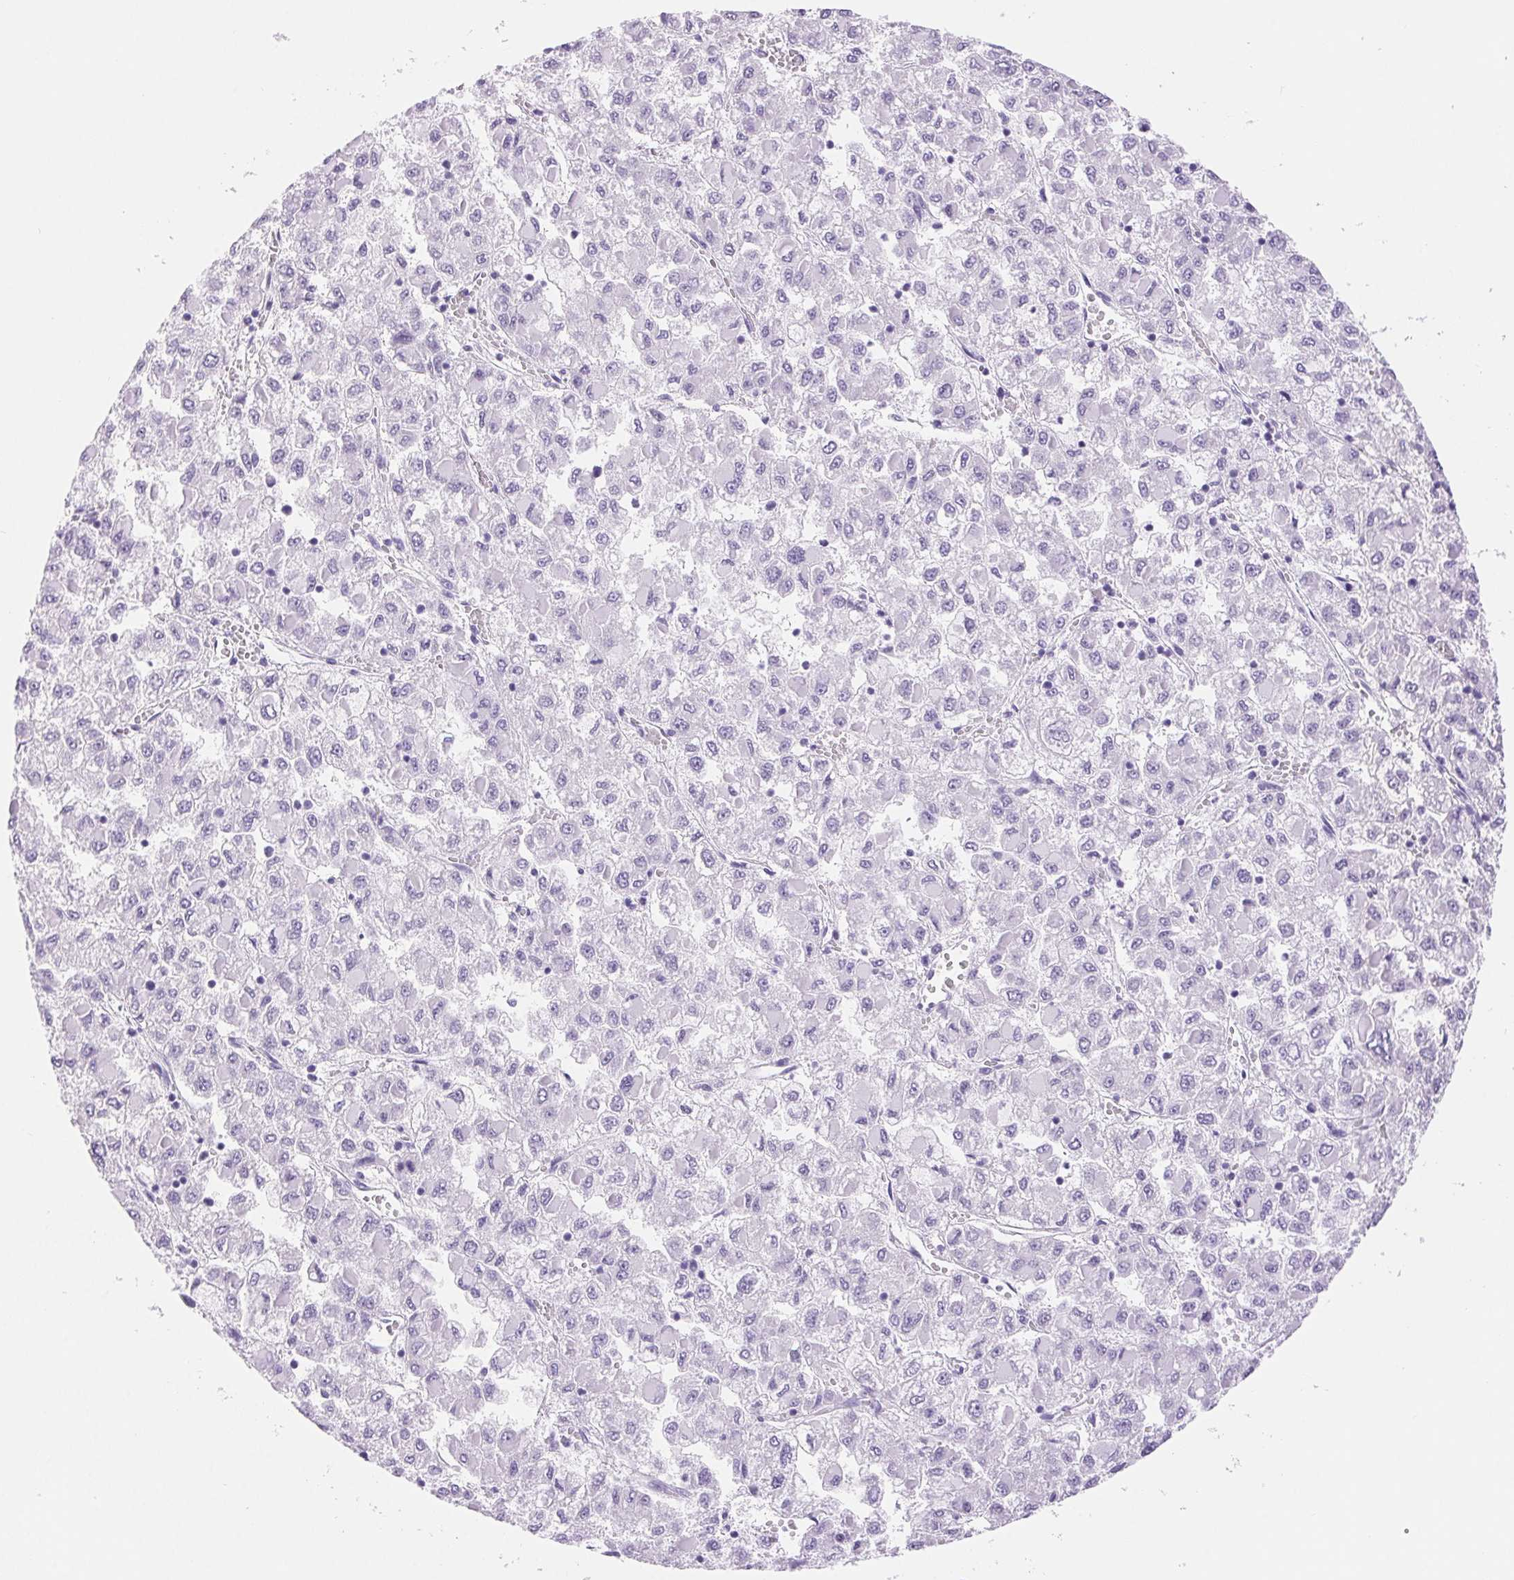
{"staining": {"intensity": "negative", "quantity": "none", "location": "none"}, "tissue": "liver cancer", "cell_type": "Tumor cells", "image_type": "cancer", "snomed": [{"axis": "morphology", "description": "Carcinoma, Hepatocellular, NOS"}, {"axis": "topography", "description": "Liver"}], "caption": "There is no significant positivity in tumor cells of hepatocellular carcinoma (liver).", "gene": "SERPINB3", "patient": {"sex": "male", "age": 40}}